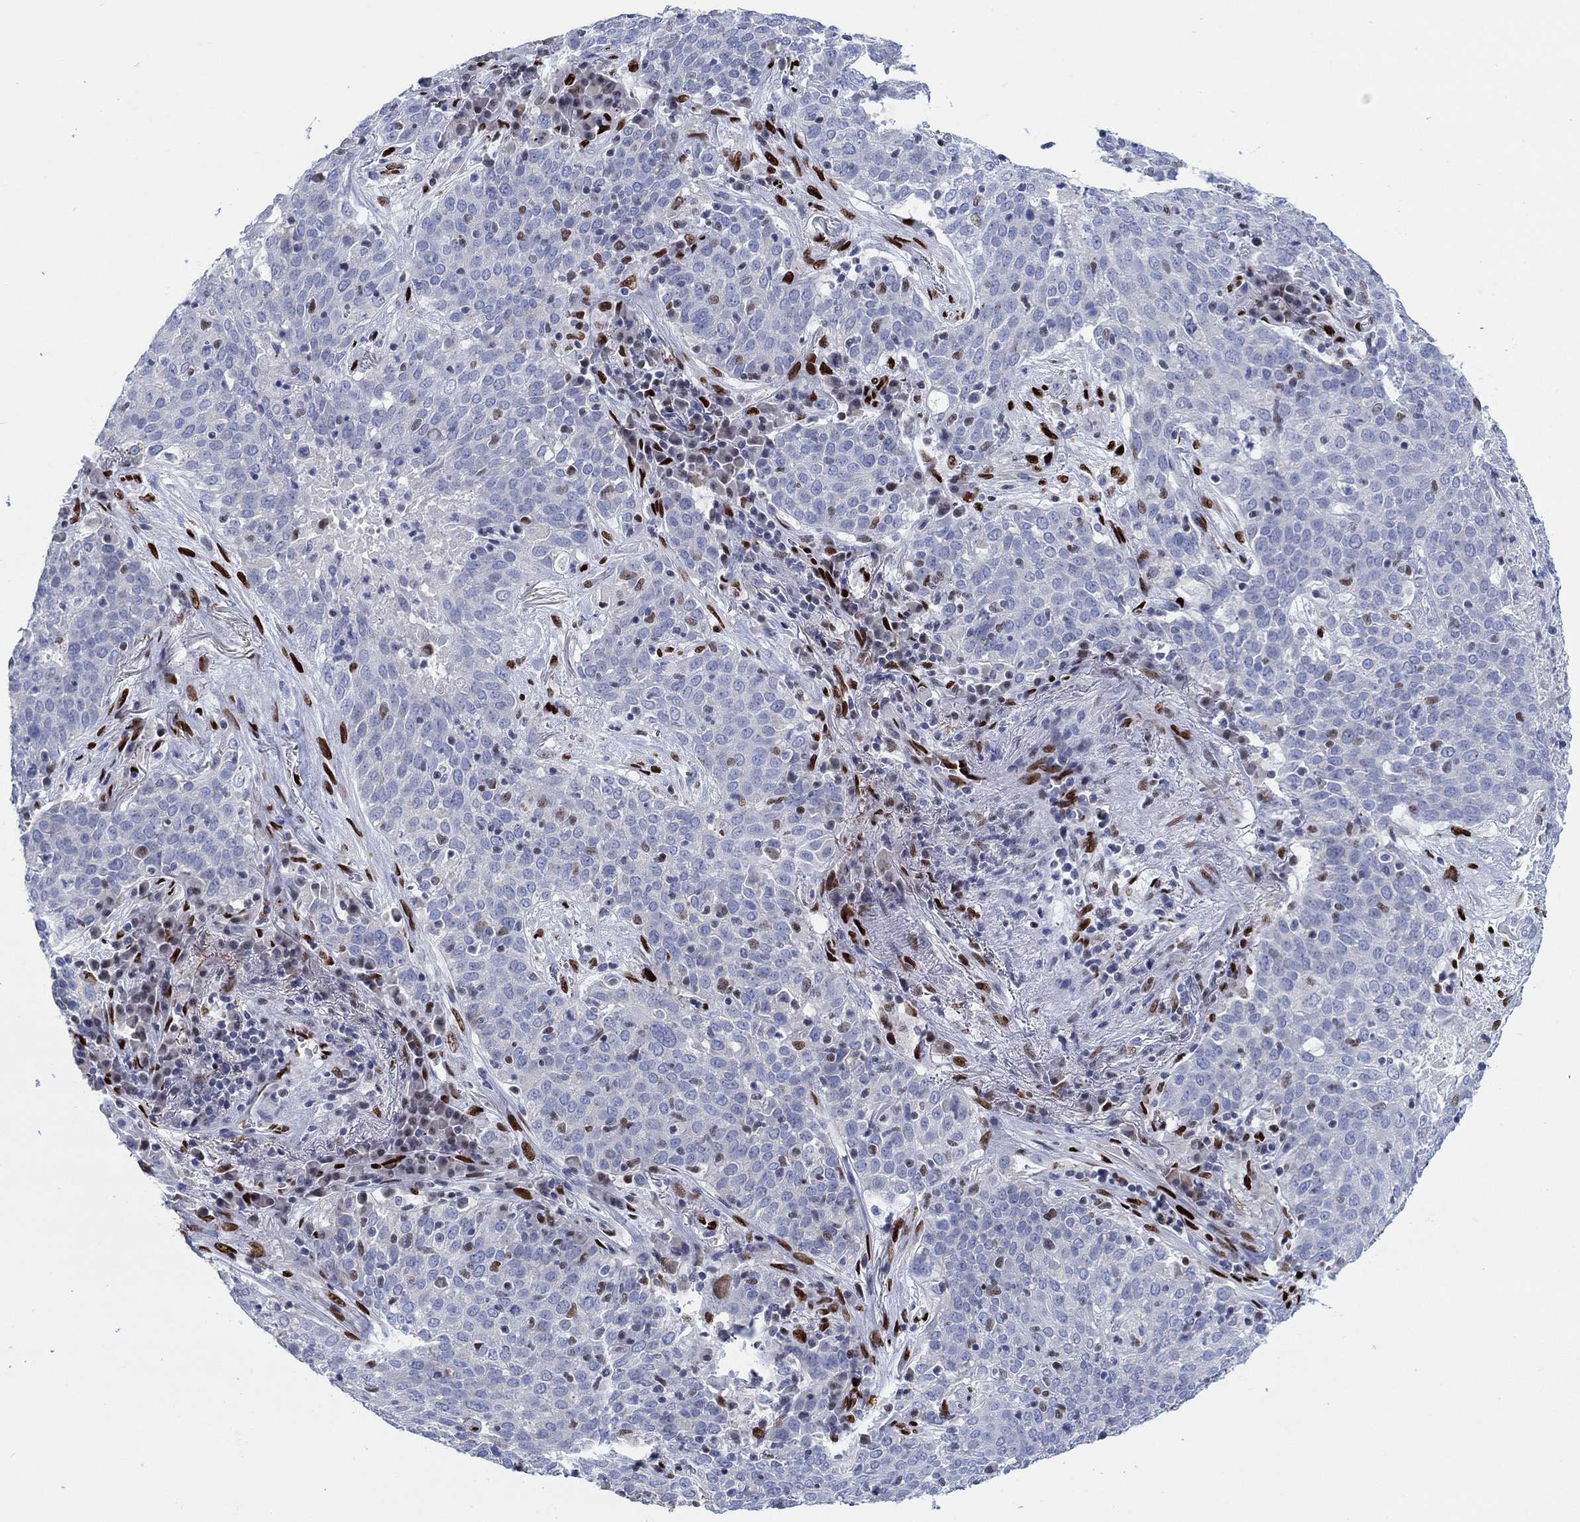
{"staining": {"intensity": "negative", "quantity": "none", "location": "none"}, "tissue": "lung cancer", "cell_type": "Tumor cells", "image_type": "cancer", "snomed": [{"axis": "morphology", "description": "Squamous cell carcinoma, NOS"}, {"axis": "topography", "description": "Lung"}], "caption": "An image of squamous cell carcinoma (lung) stained for a protein shows no brown staining in tumor cells.", "gene": "ZEB1", "patient": {"sex": "male", "age": 82}}